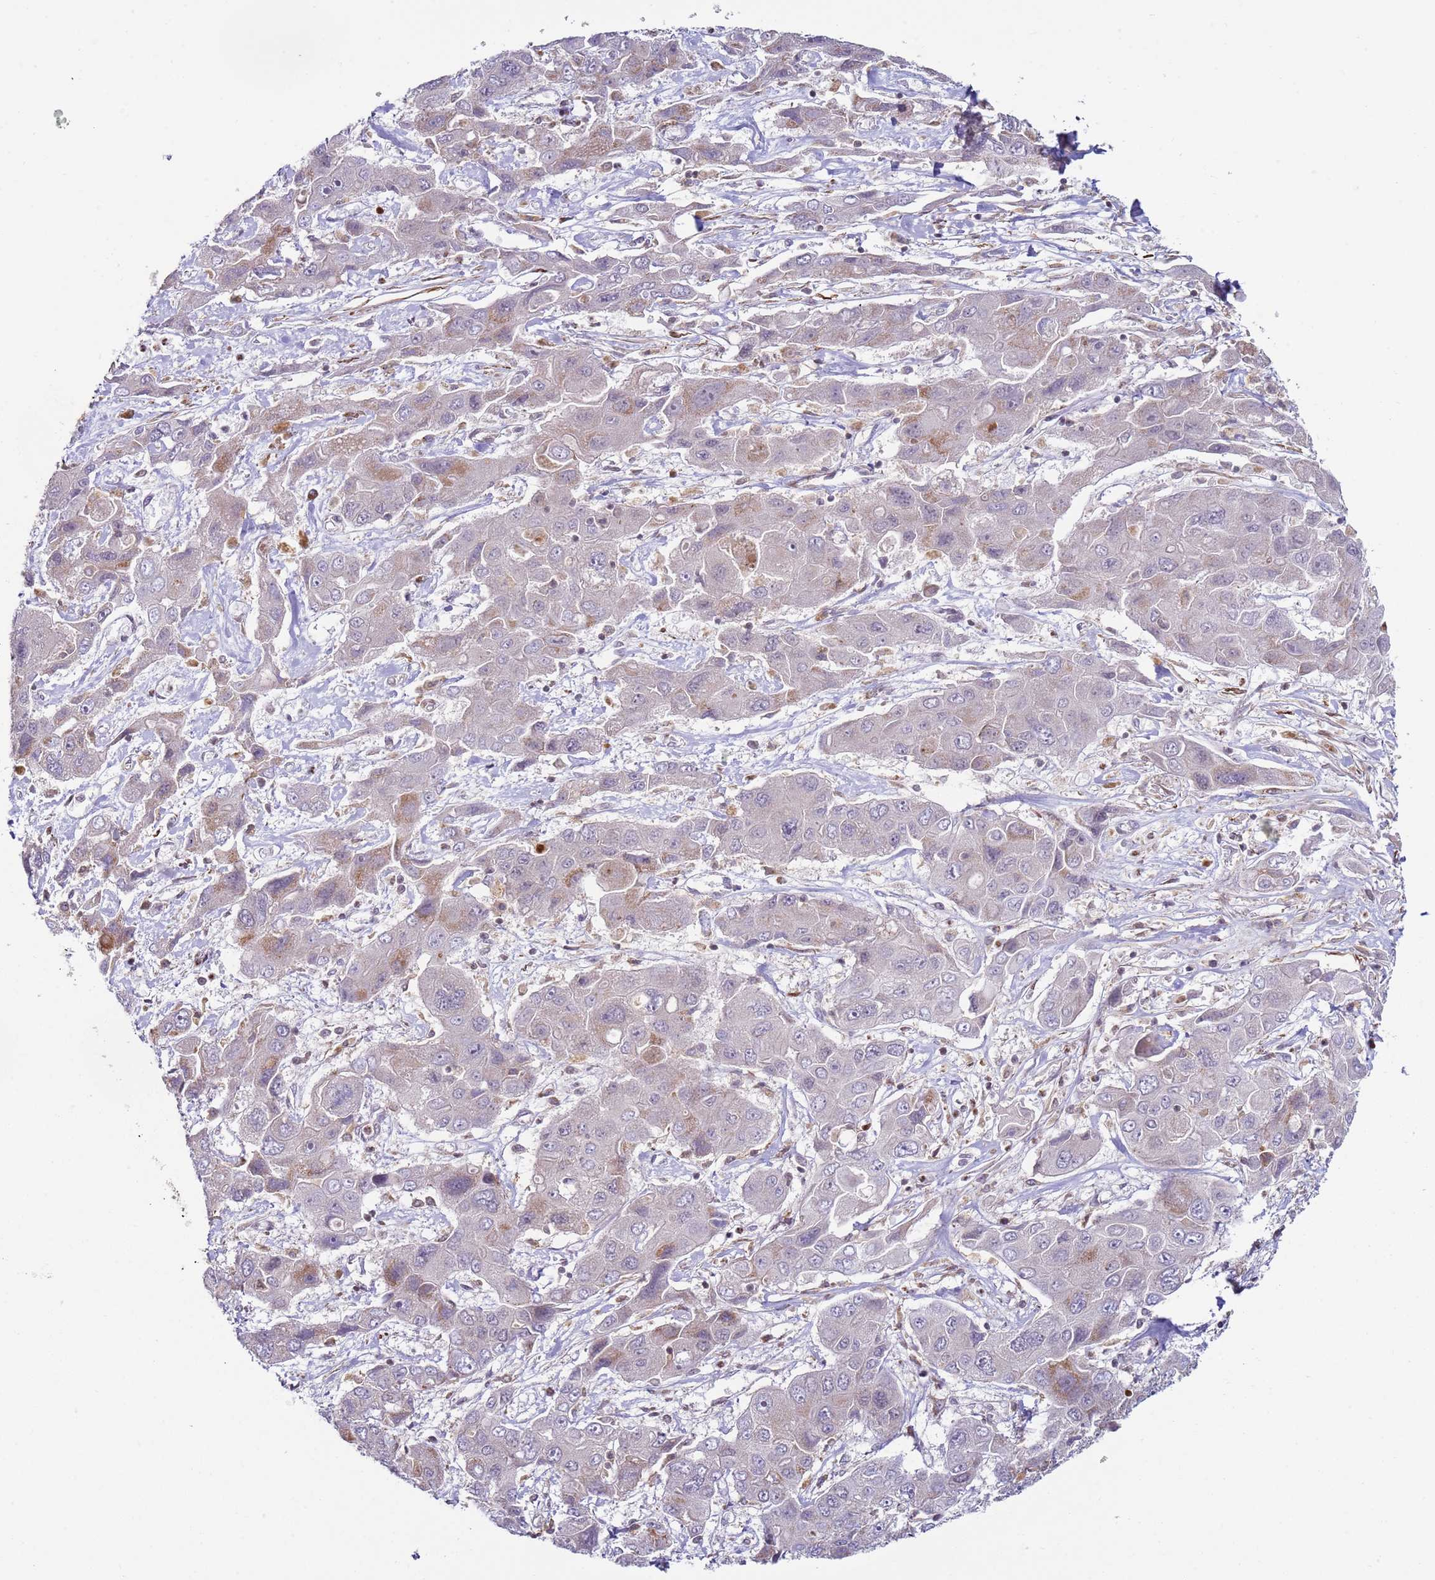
{"staining": {"intensity": "moderate", "quantity": "<25%", "location": "cytoplasmic/membranous"}, "tissue": "liver cancer", "cell_type": "Tumor cells", "image_type": "cancer", "snomed": [{"axis": "morphology", "description": "Cholangiocarcinoma"}, {"axis": "topography", "description": "Liver"}], "caption": "Moderate cytoplasmic/membranous positivity for a protein is present in about <25% of tumor cells of liver cancer using IHC.", "gene": "SNAPC4", "patient": {"sex": "male", "age": 67}}